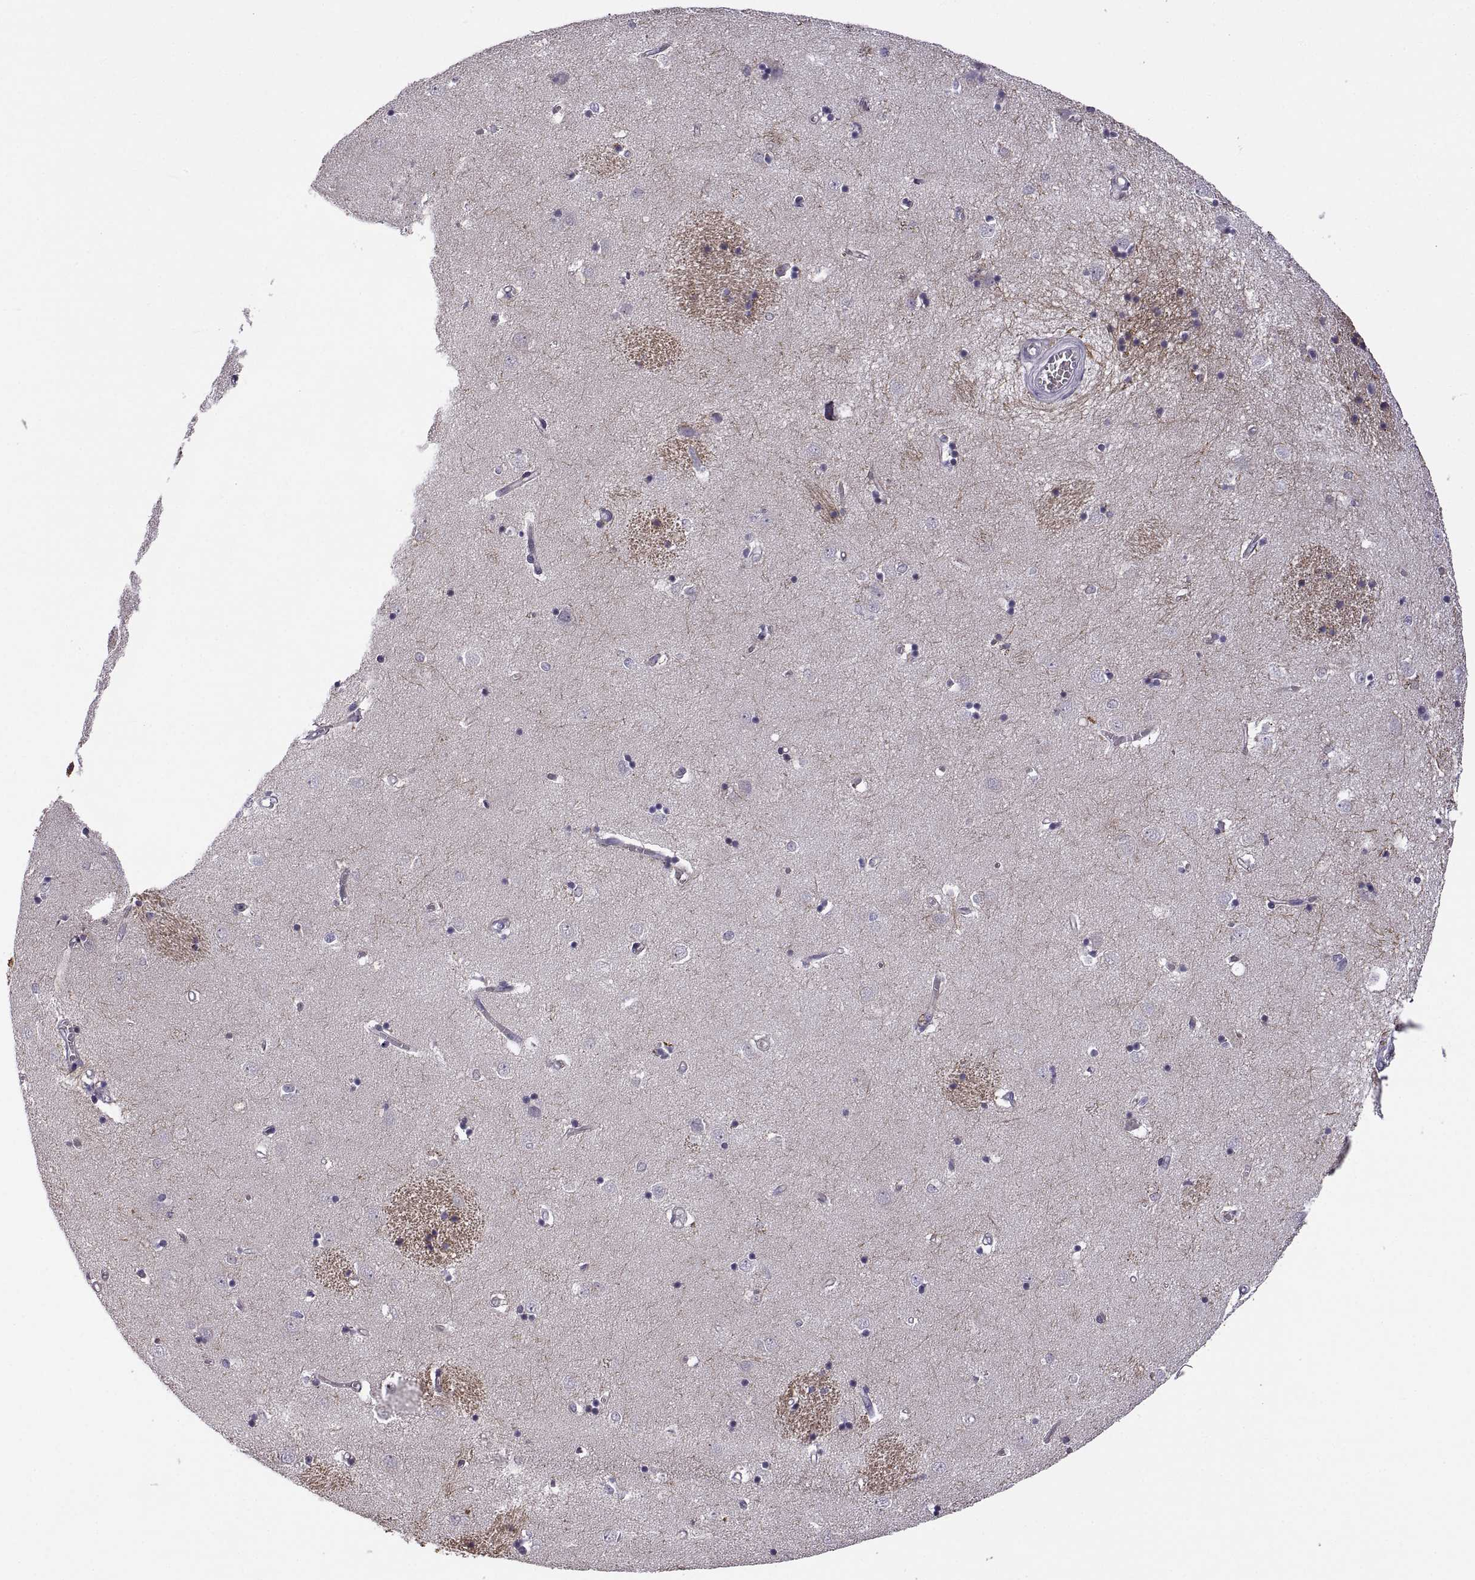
{"staining": {"intensity": "negative", "quantity": "none", "location": "none"}, "tissue": "caudate", "cell_type": "Glial cells", "image_type": "normal", "snomed": [{"axis": "morphology", "description": "Normal tissue, NOS"}, {"axis": "topography", "description": "Lateral ventricle wall"}], "caption": "The image reveals no staining of glial cells in normal caudate.", "gene": "MEIOC", "patient": {"sex": "male", "age": 54}}